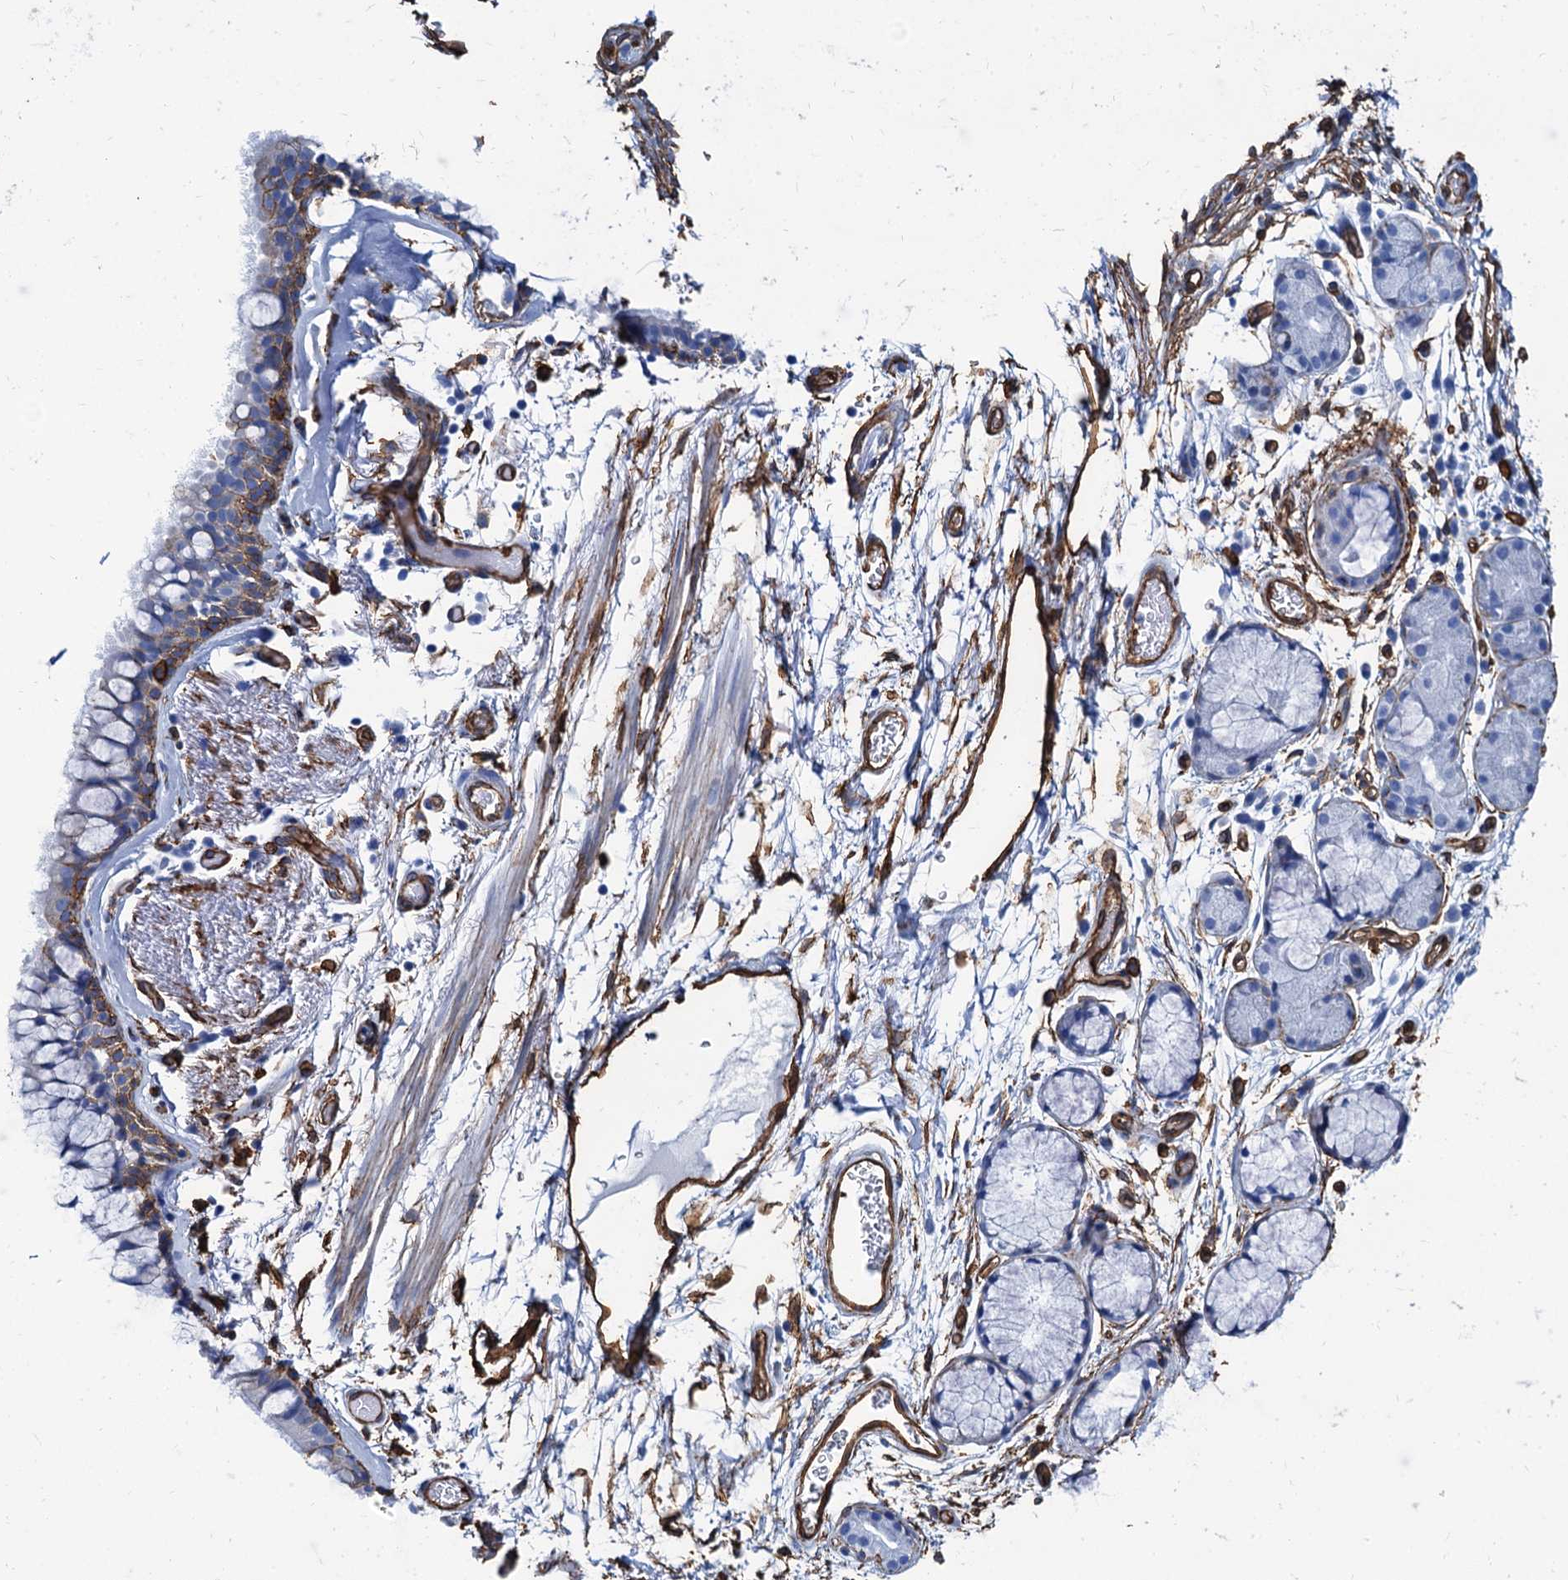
{"staining": {"intensity": "moderate", "quantity": "<25%", "location": "cytoplasmic/membranous"}, "tissue": "bronchus", "cell_type": "Respiratory epithelial cells", "image_type": "normal", "snomed": [{"axis": "morphology", "description": "Normal tissue, NOS"}, {"axis": "topography", "description": "Bronchus"}], "caption": "Respiratory epithelial cells exhibit moderate cytoplasmic/membranous expression in about <25% of cells in unremarkable bronchus. (brown staining indicates protein expression, while blue staining denotes nuclei).", "gene": "CAVIN2", "patient": {"sex": "male", "age": 65}}